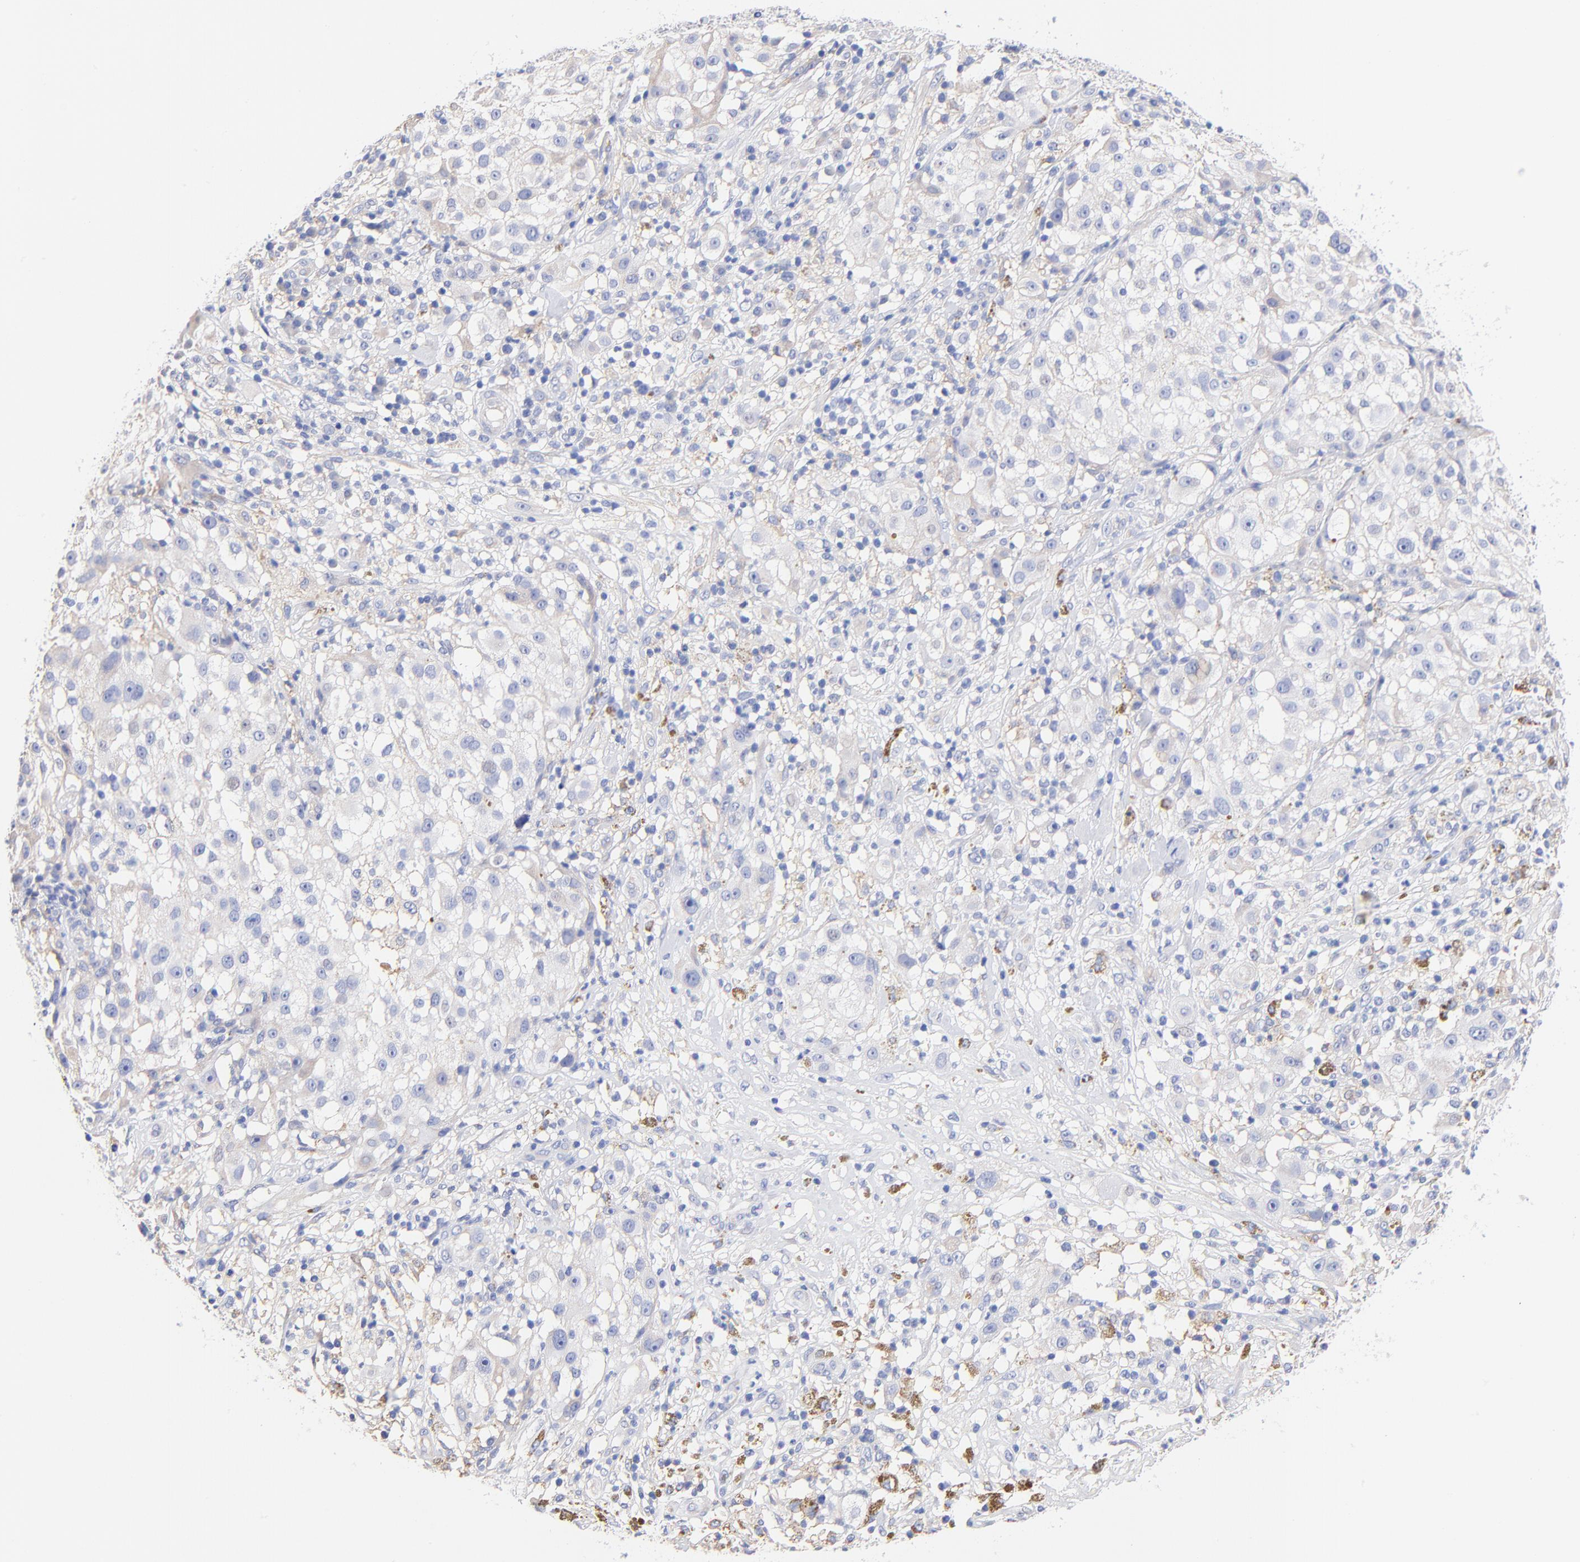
{"staining": {"intensity": "negative", "quantity": "none", "location": "none"}, "tissue": "melanoma", "cell_type": "Tumor cells", "image_type": "cancer", "snomed": [{"axis": "morphology", "description": "Necrosis, NOS"}, {"axis": "morphology", "description": "Malignant melanoma, NOS"}, {"axis": "topography", "description": "Skin"}], "caption": "High power microscopy micrograph of an IHC image of melanoma, revealing no significant staining in tumor cells. (DAB (3,3'-diaminobenzidine) immunohistochemistry (IHC) with hematoxylin counter stain).", "gene": "SLC44A2", "patient": {"sex": "female", "age": 87}}